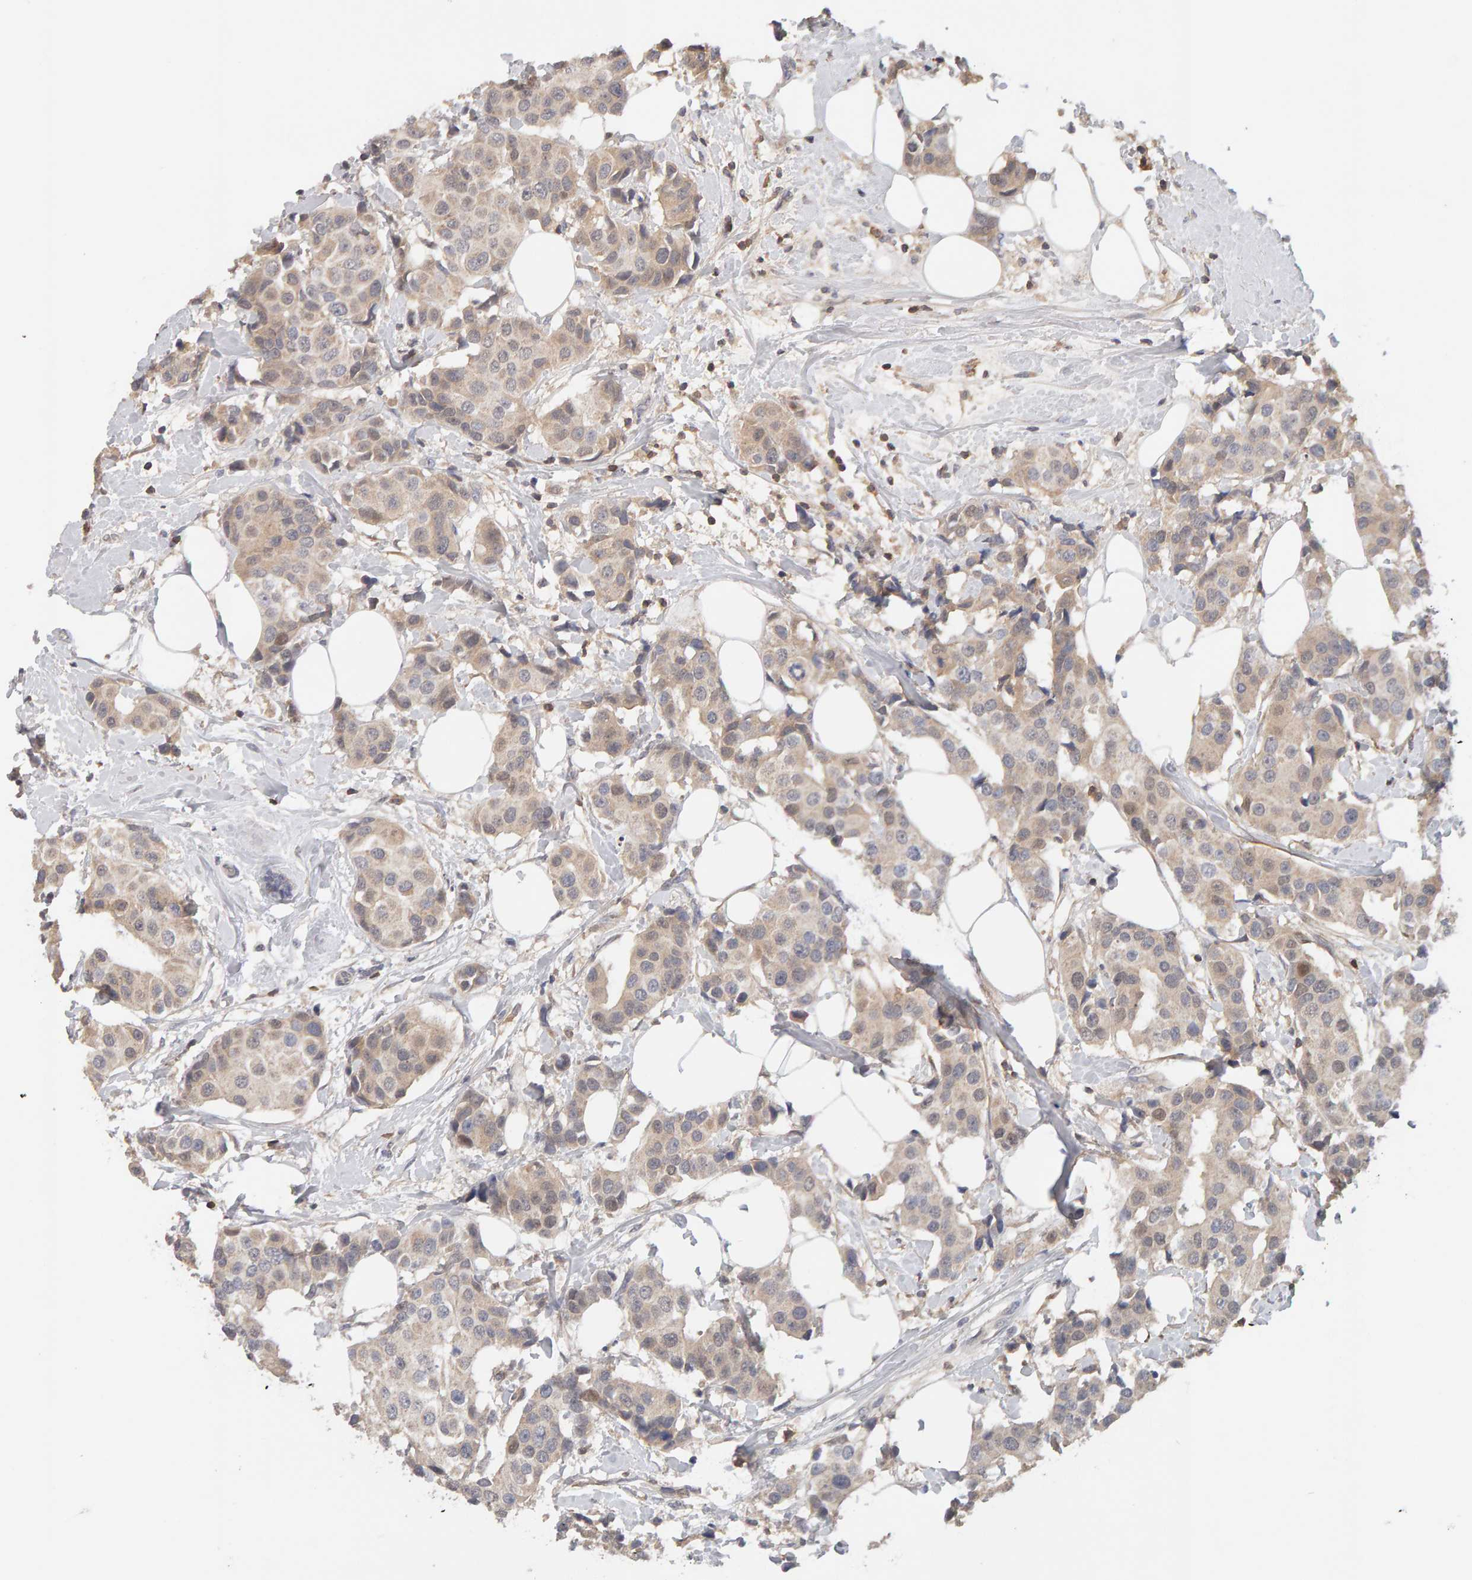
{"staining": {"intensity": "moderate", "quantity": "25%-75%", "location": "cytoplasmic/membranous"}, "tissue": "breast cancer", "cell_type": "Tumor cells", "image_type": "cancer", "snomed": [{"axis": "morphology", "description": "Normal tissue, NOS"}, {"axis": "morphology", "description": "Duct carcinoma"}, {"axis": "topography", "description": "Breast"}], "caption": "Immunohistochemical staining of human breast intraductal carcinoma reveals moderate cytoplasmic/membranous protein staining in approximately 25%-75% of tumor cells.", "gene": "NUDCD1", "patient": {"sex": "female", "age": 39}}